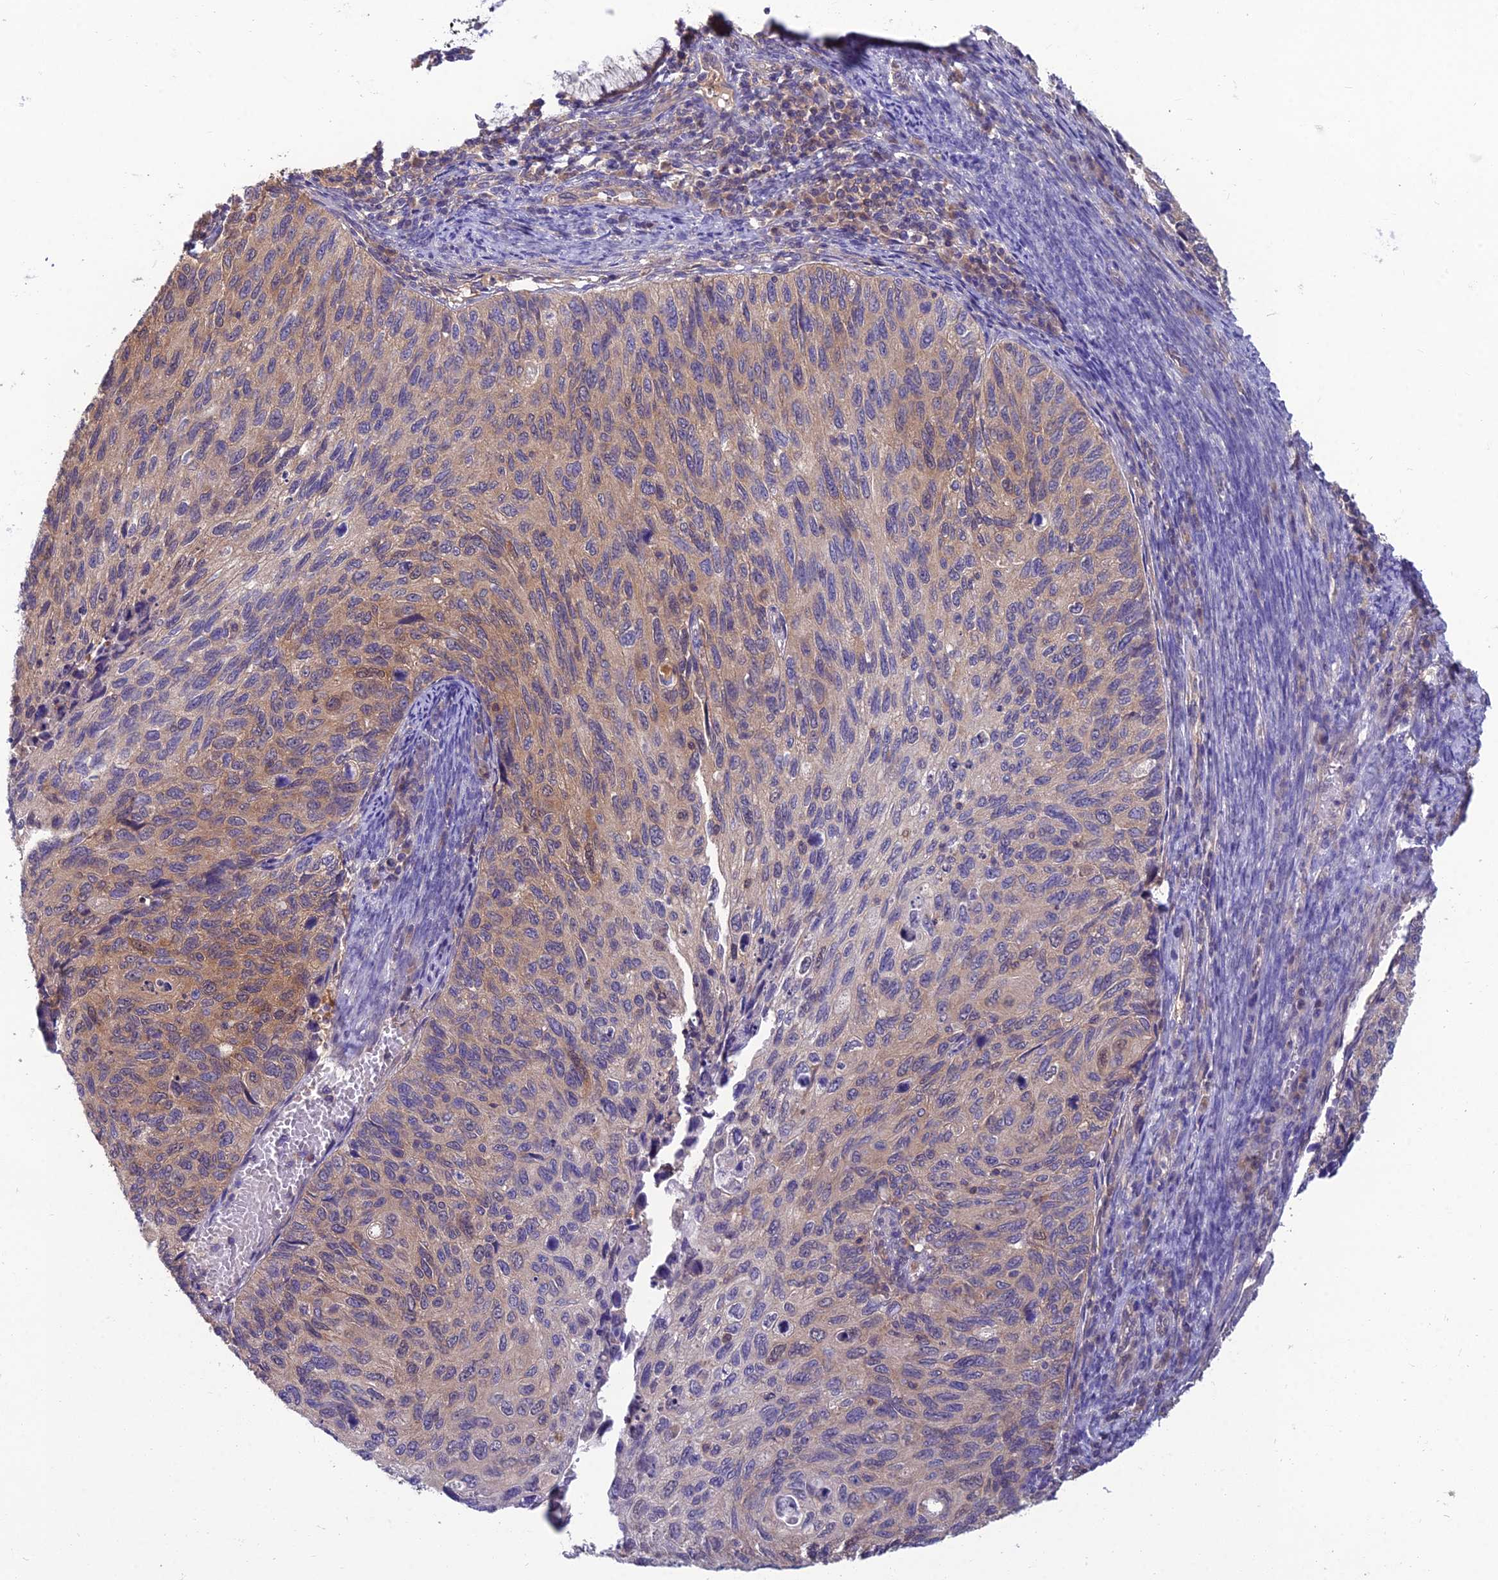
{"staining": {"intensity": "weak", "quantity": "25%-75%", "location": "cytoplasmic/membranous"}, "tissue": "cervical cancer", "cell_type": "Tumor cells", "image_type": "cancer", "snomed": [{"axis": "morphology", "description": "Squamous cell carcinoma, NOS"}, {"axis": "topography", "description": "Cervix"}], "caption": "Immunohistochemistry (IHC) (DAB (3,3'-diaminobenzidine)) staining of human squamous cell carcinoma (cervical) demonstrates weak cytoplasmic/membranous protein staining in about 25%-75% of tumor cells.", "gene": "MVD", "patient": {"sex": "female", "age": 70}}